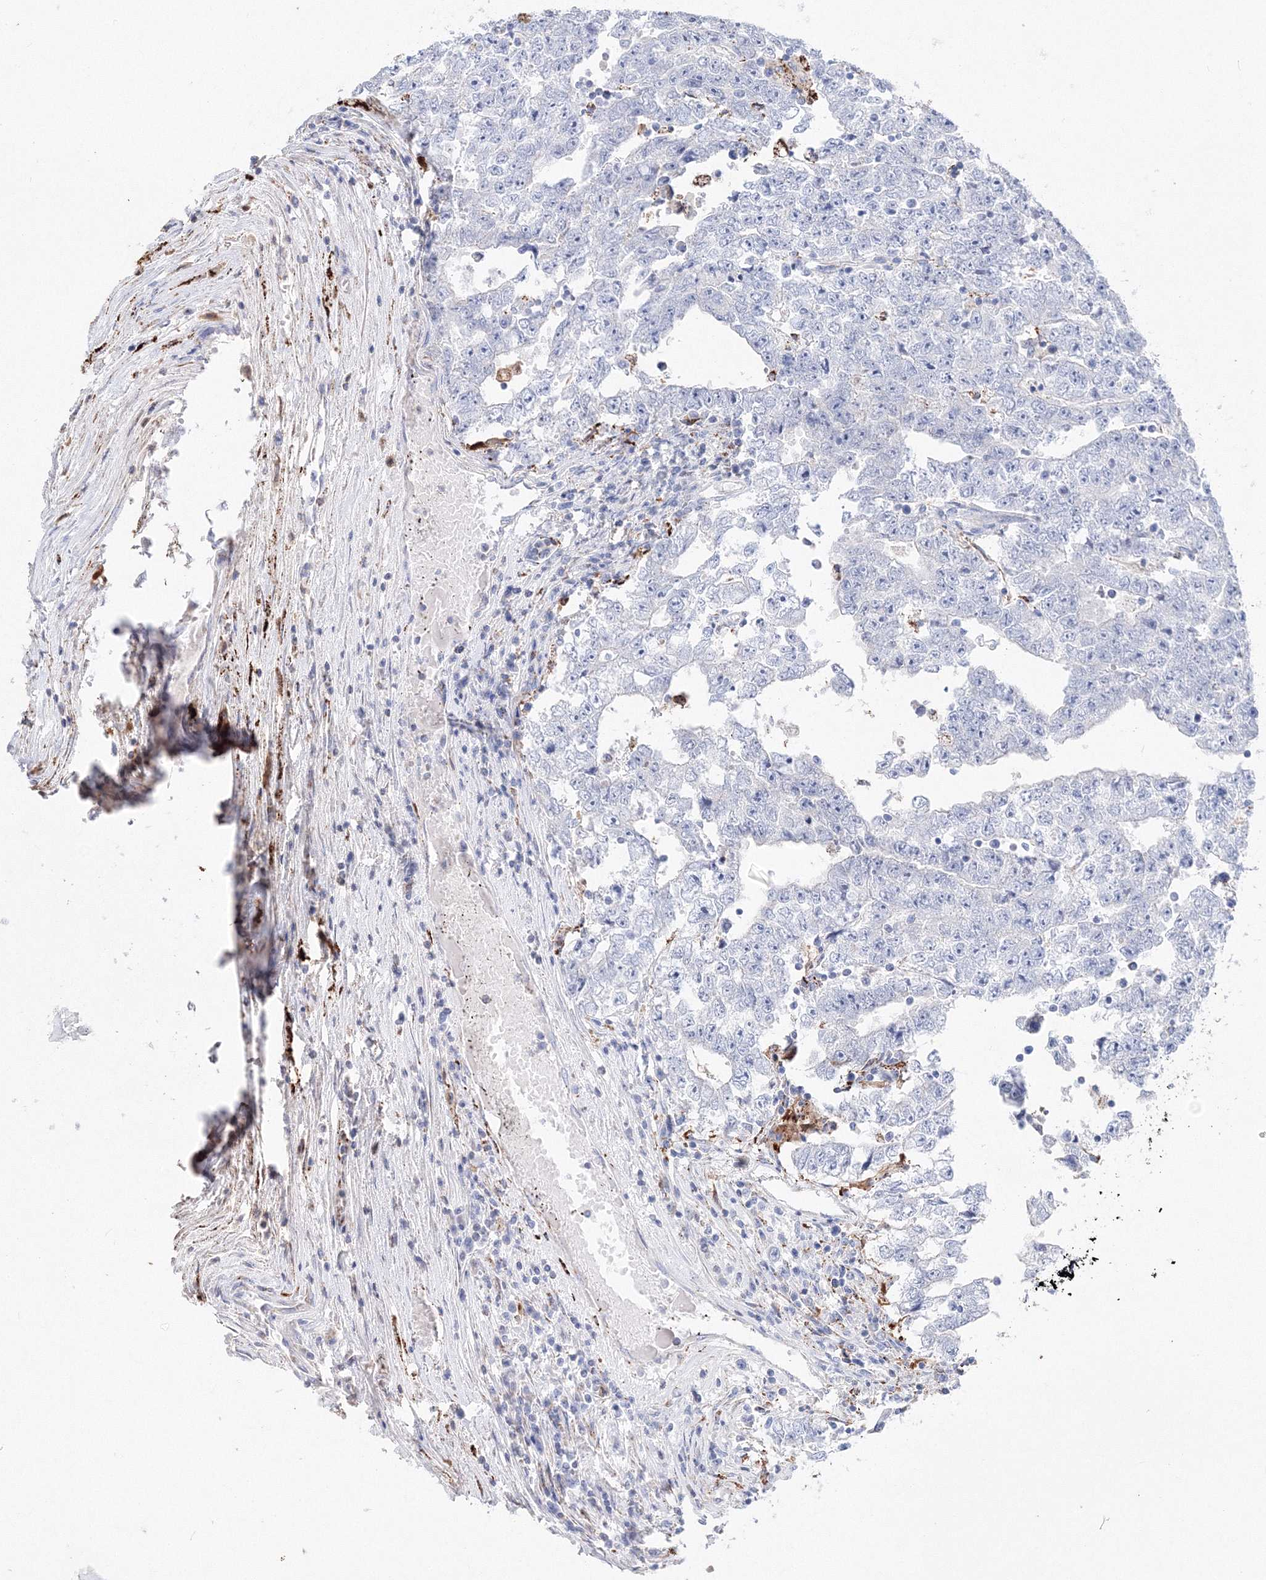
{"staining": {"intensity": "negative", "quantity": "none", "location": "none"}, "tissue": "testis cancer", "cell_type": "Tumor cells", "image_type": "cancer", "snomed": [{"axis": "morphology", "description": "Carcinoma, Embryonal, NOS"}, {"axis": "topography", "description": "Testis"}], "caption": "A high-resolution photomicrograph shows immunohistochemistry (IHC) staining of testis cancer, which demonstrates no significant positivity in tumor cells.", "gene": "MERTK", "patient": {"sex": "male", "age": 25}}